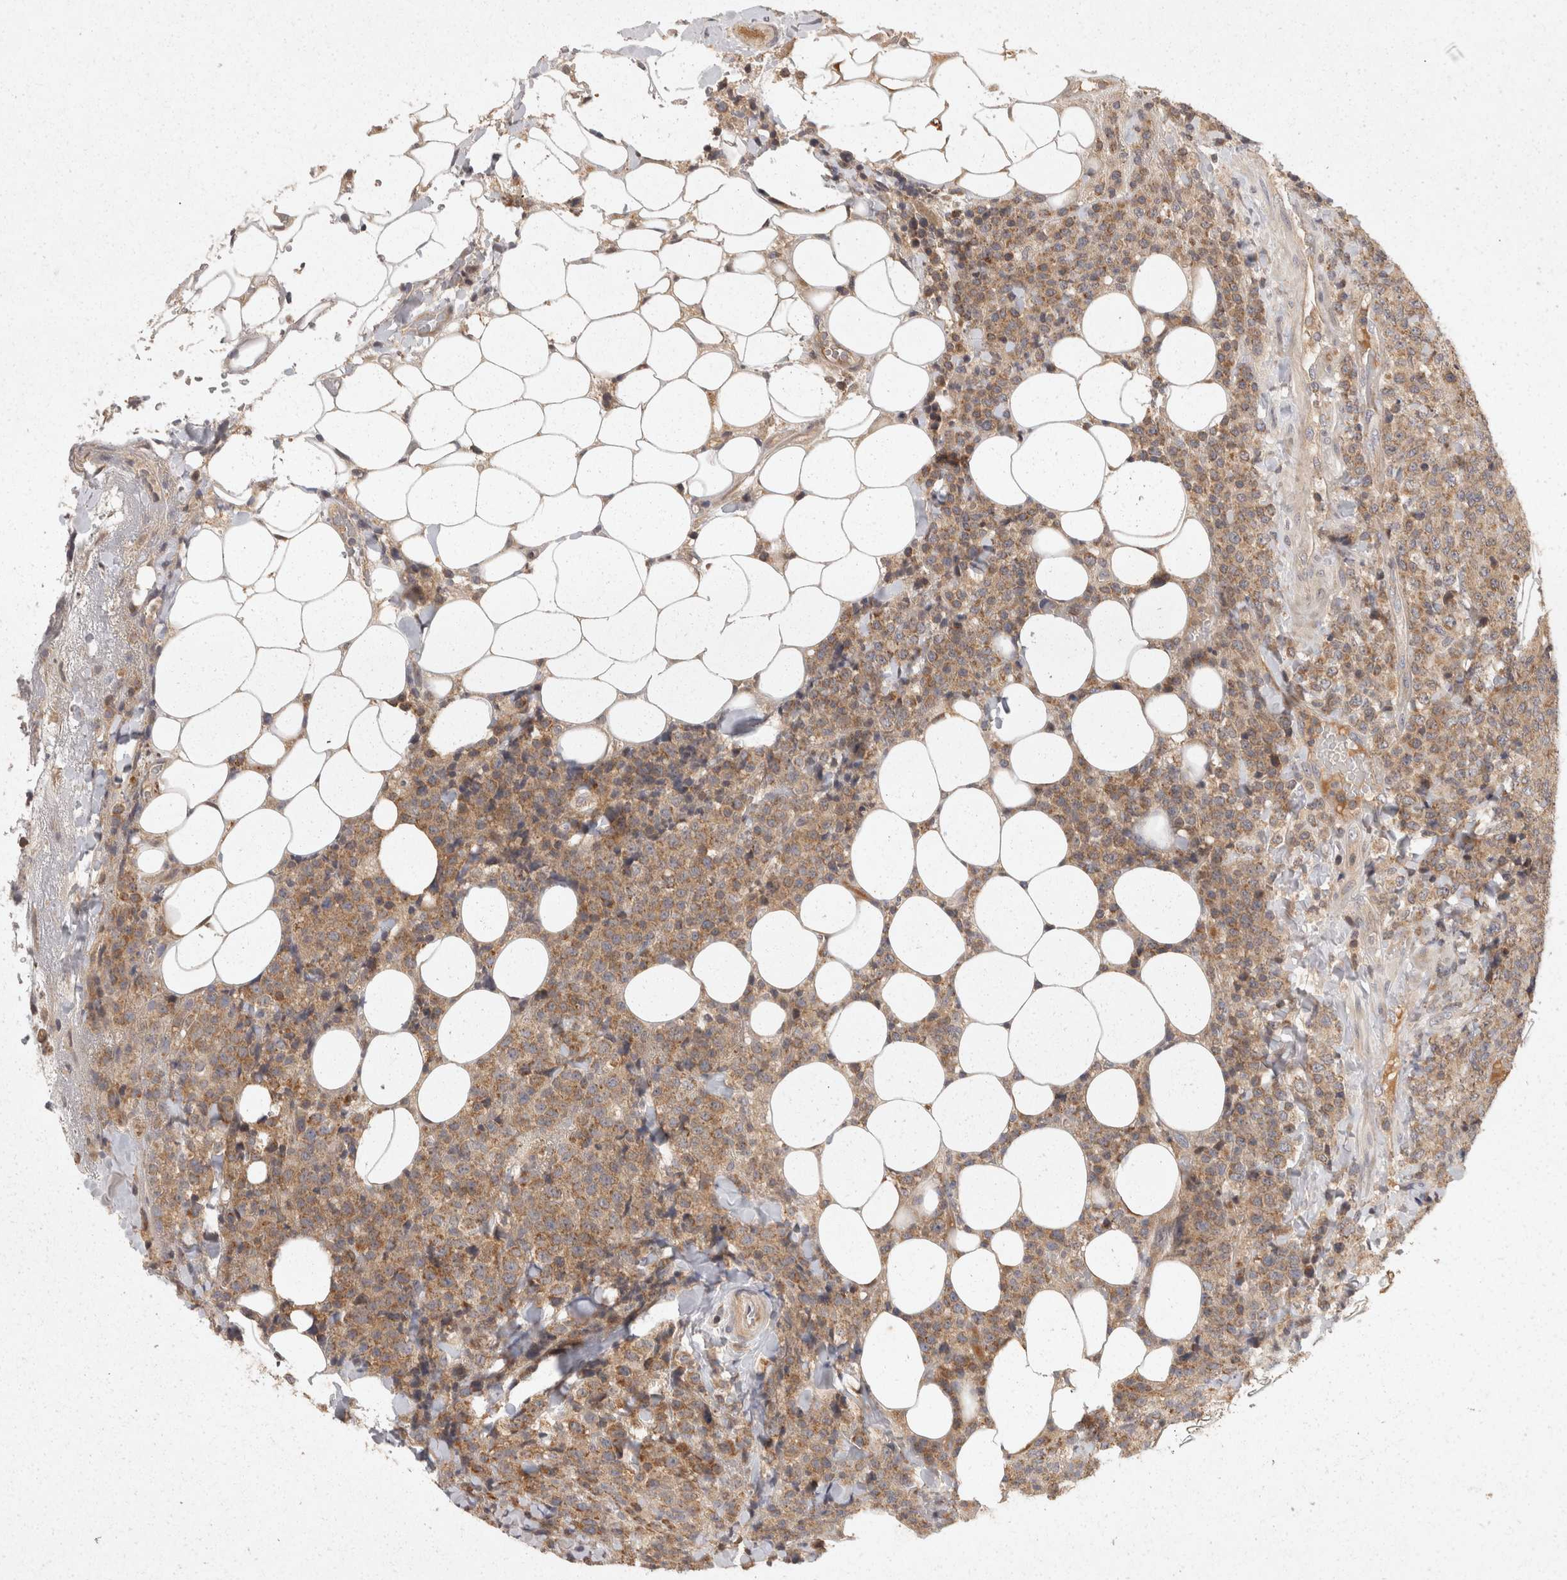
{"staining": {"intensity": "moderate", "quantity": ">75%", "location": "cytoplasmic/membranous"}, "tissue": "lymphoma", "cell_type": "Tumor cells", "image_type": "cancer", "snomed": [{"axis": "morphology", "description": "Malignant lymphoma, non-Hodgkin's type, High grade"}, {"axis": "topography", "description": "Lymph node"}], "caption": "Protein analysis of malignant lymphoma, non-Hodgkin's type (high-grade) tissue exhibits moderate cytoplasmic/membranous expression in approximately >75% of tumor cells.", "gene": "ACAT2", "patient": {"sex": "male", "age": 13}}